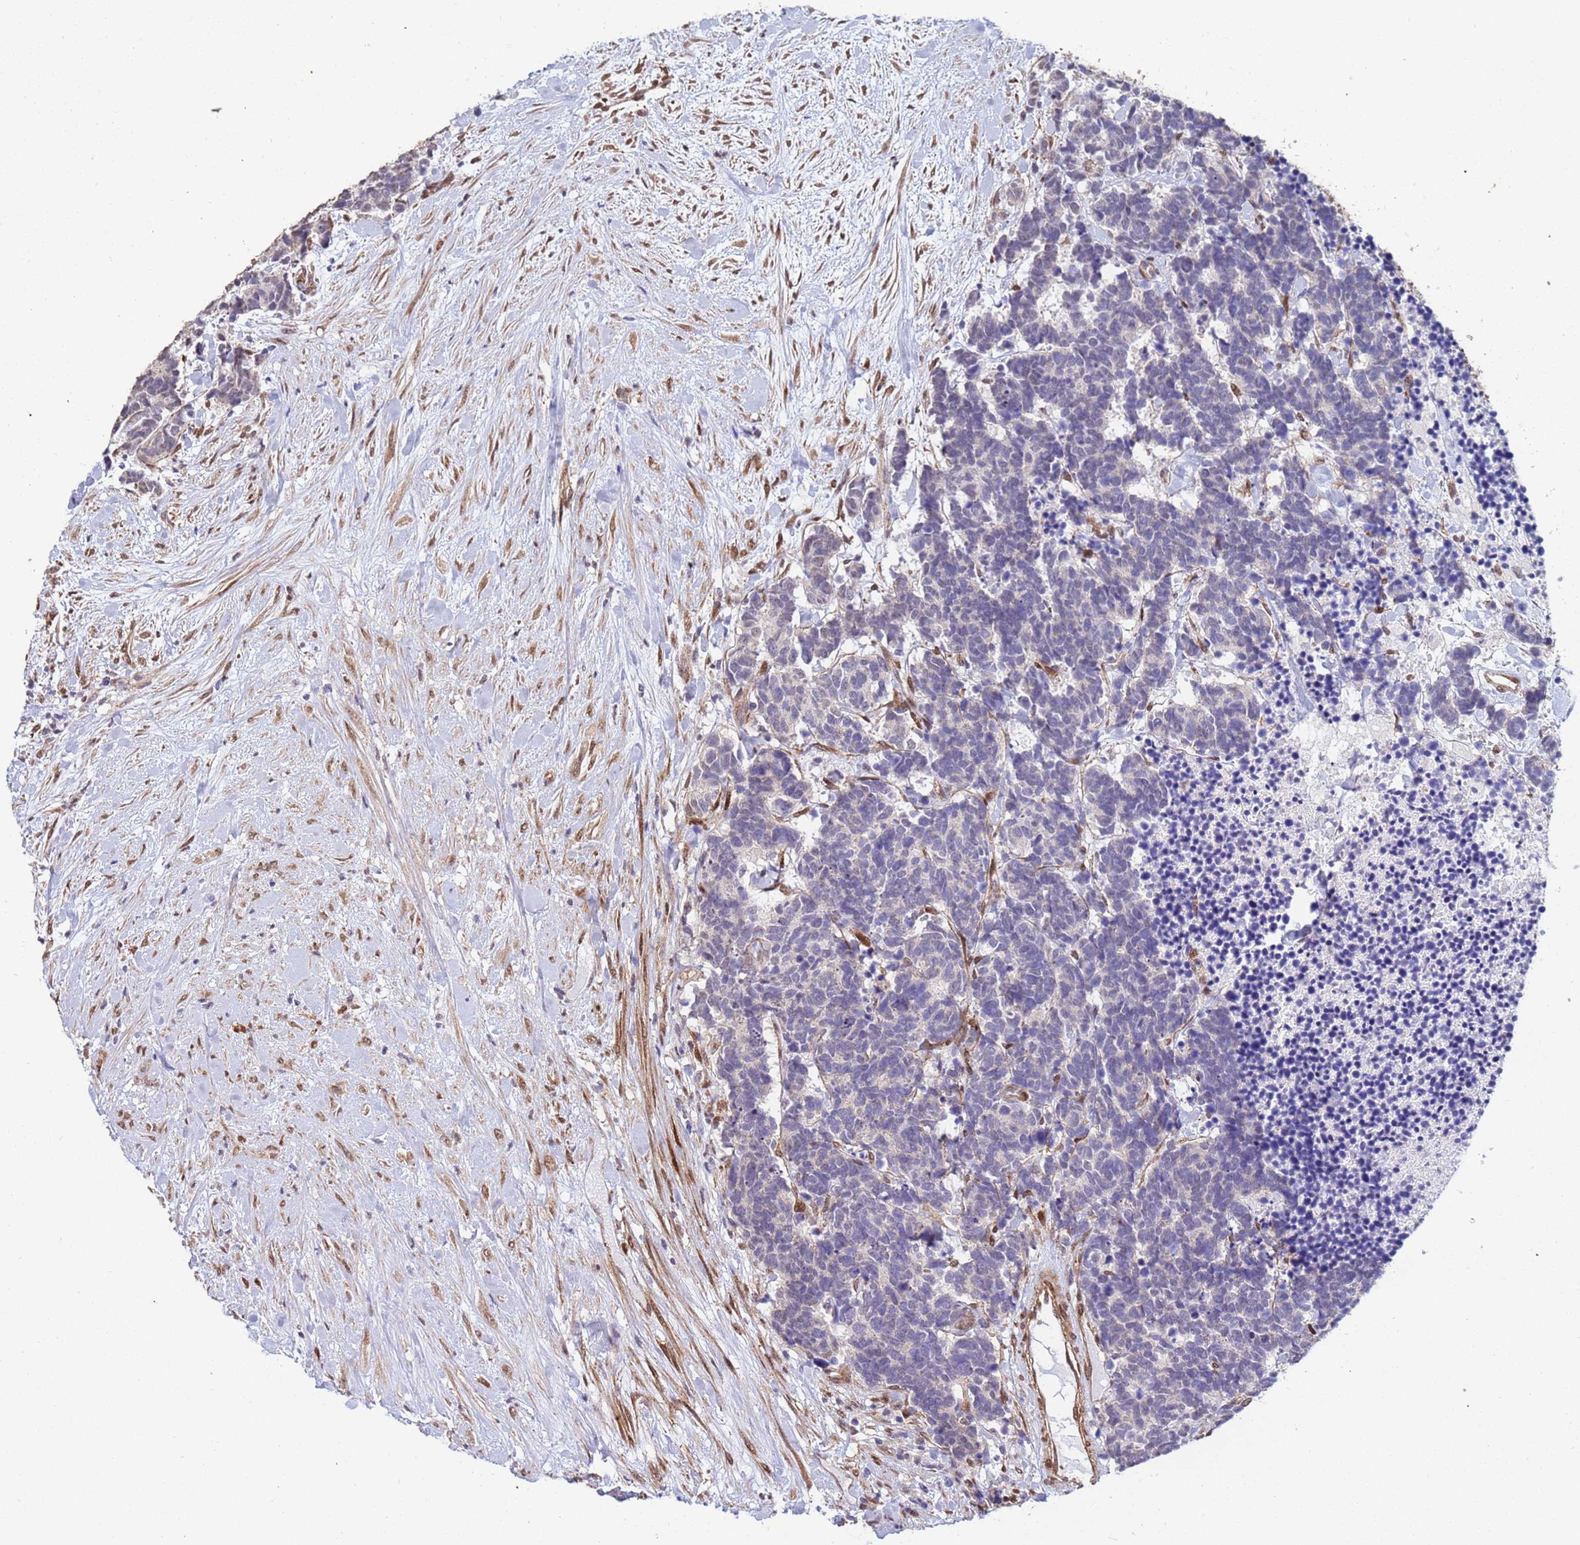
{"staining": {"intensity": "negative", "quantity": "none", "location": "none"}, "tissue": "carcinoid", "cell_type": "Tumor cells", "image_type": "cancer", "snomed": [{"axis": "morphology", "description": "Carcinoma, NOS"}, {"axis": "morphology", "description": "Carcinoid, malignant, NOS"}, {"axis": "topography", "description": "Prostate"}], "caption": "This is a histopathology image of IHC staining of carcinoma, which shows no expression in tumor cells.", "gene": "TRIP6", "patient": {"sex": "male", "age": 57}}